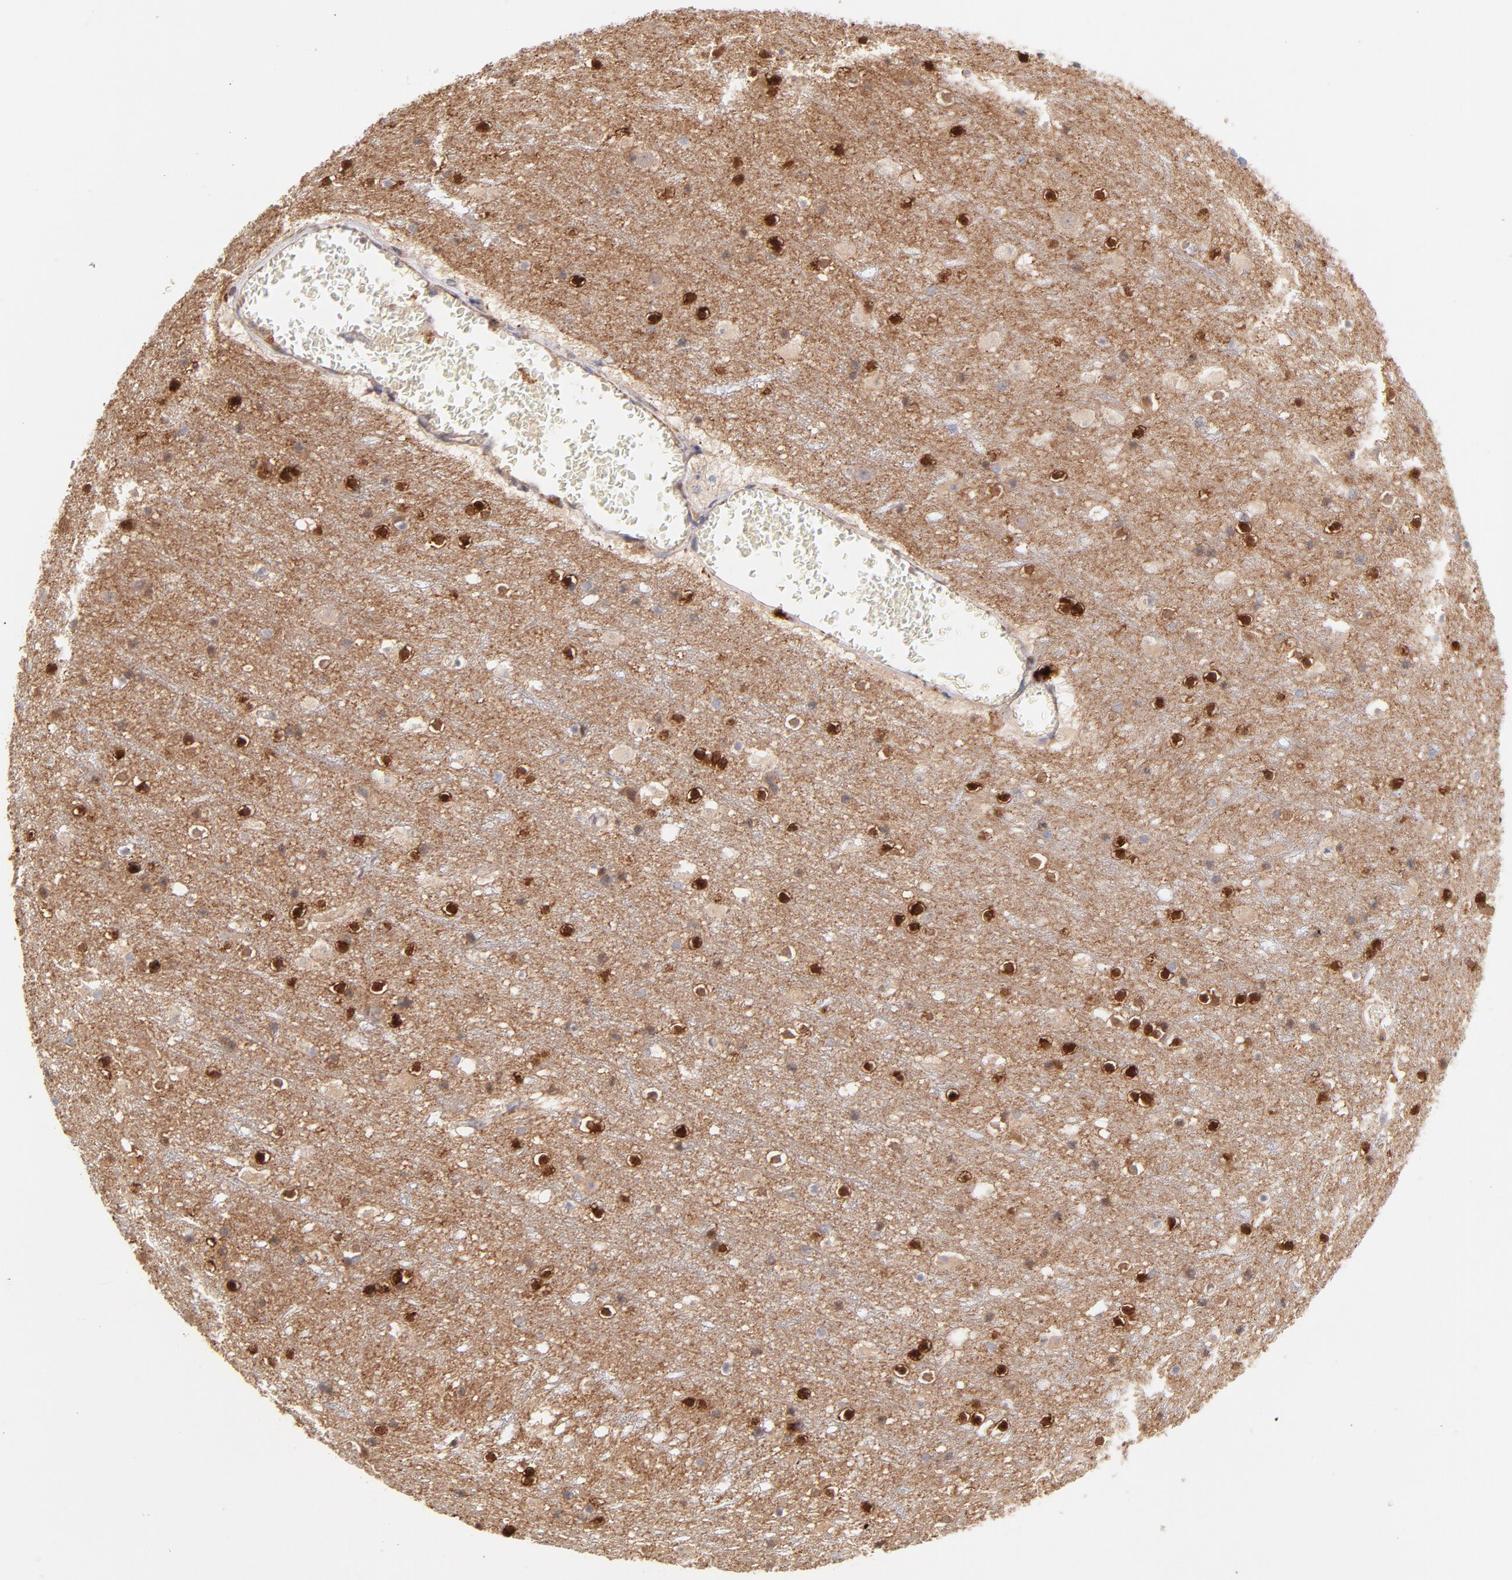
{"staining": {"intensity": "weak", "quantity": "25%-75%", "location": "cytoplasmic/membranous"}, "tissue": "cerebral cortex", "cell_type": "Endothelial cells", "image_type": "normal", "snomed": [{"axis": "morphology", "description": "Normal tissue, NOS"}, {"axis": "topography", "description": "Cerebral cortex"}], "caption": "DAB (3,3'-diaminobenzidine) immunohistochemical staining of unremarkable cerebral cortex displays weak cytoplasmic/membranous protein positivity in approximately 25%-75% of endothelial cells.", "gene": "LDLRAP1", "patient": {"sex": "male", "age": 45}}